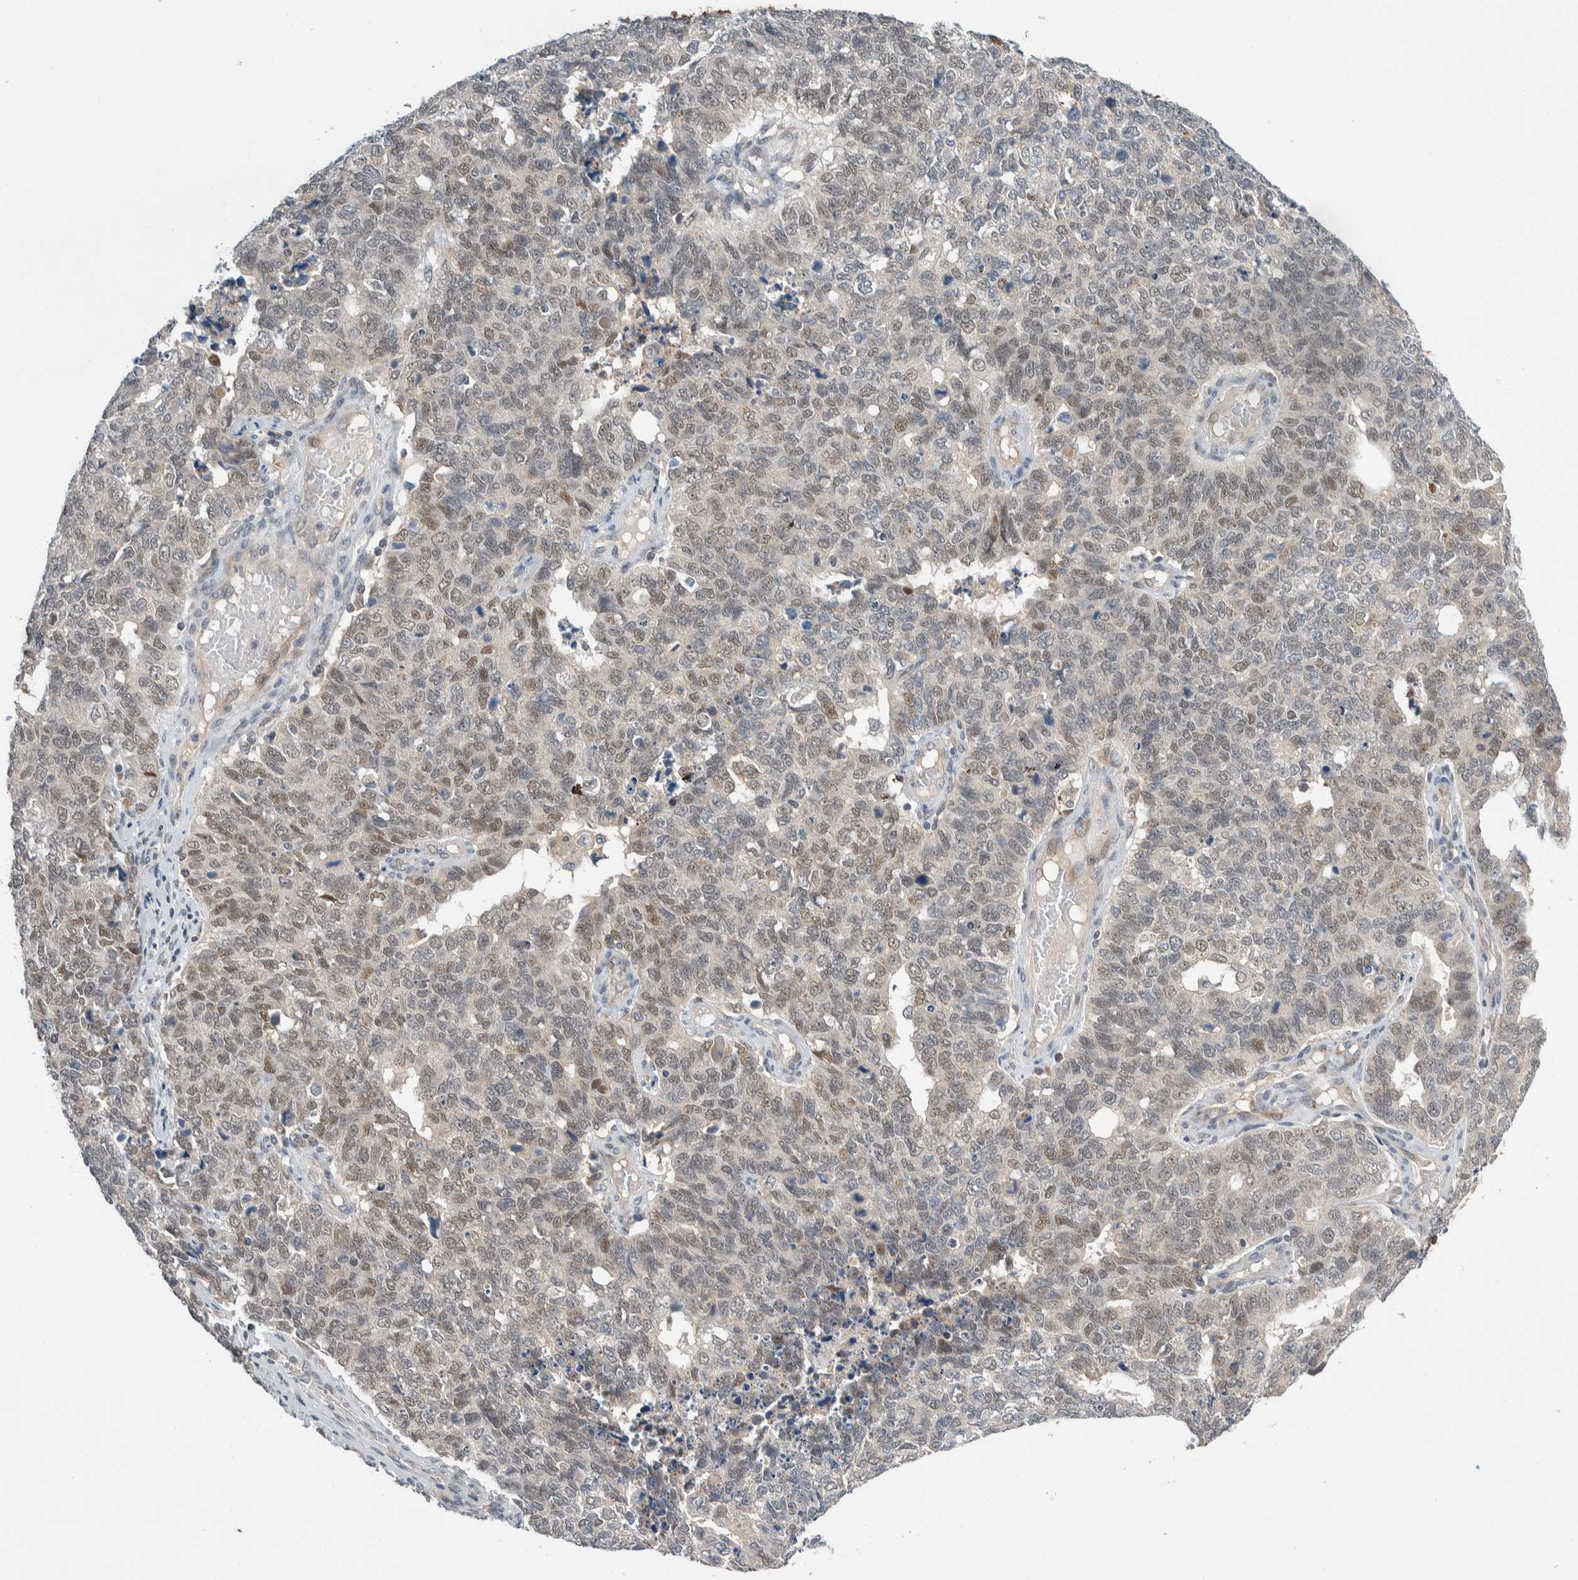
{"staining": {"intensity": "weak", "quantity": "25%-75%", "location": "nuclear"}, "tissue": "cervical cancer", "cell_type": "Tumor cells", "image_type": "cancer", "snomed": [{"axis": "morphology", "description": "Squamous cell carcinoma, NOS"}, {"axis": "topography", "description": "Cervix"}], "caption": "This micrograph displays cervical cancer stained with immunohistochemistry to label a protein in brown. The nuclear of tumor cells show weak positivity for the protein. Nuclei are counter-stained blue.", "gene": "SHPK", "patient": {"sex": "female", "age": 63}}